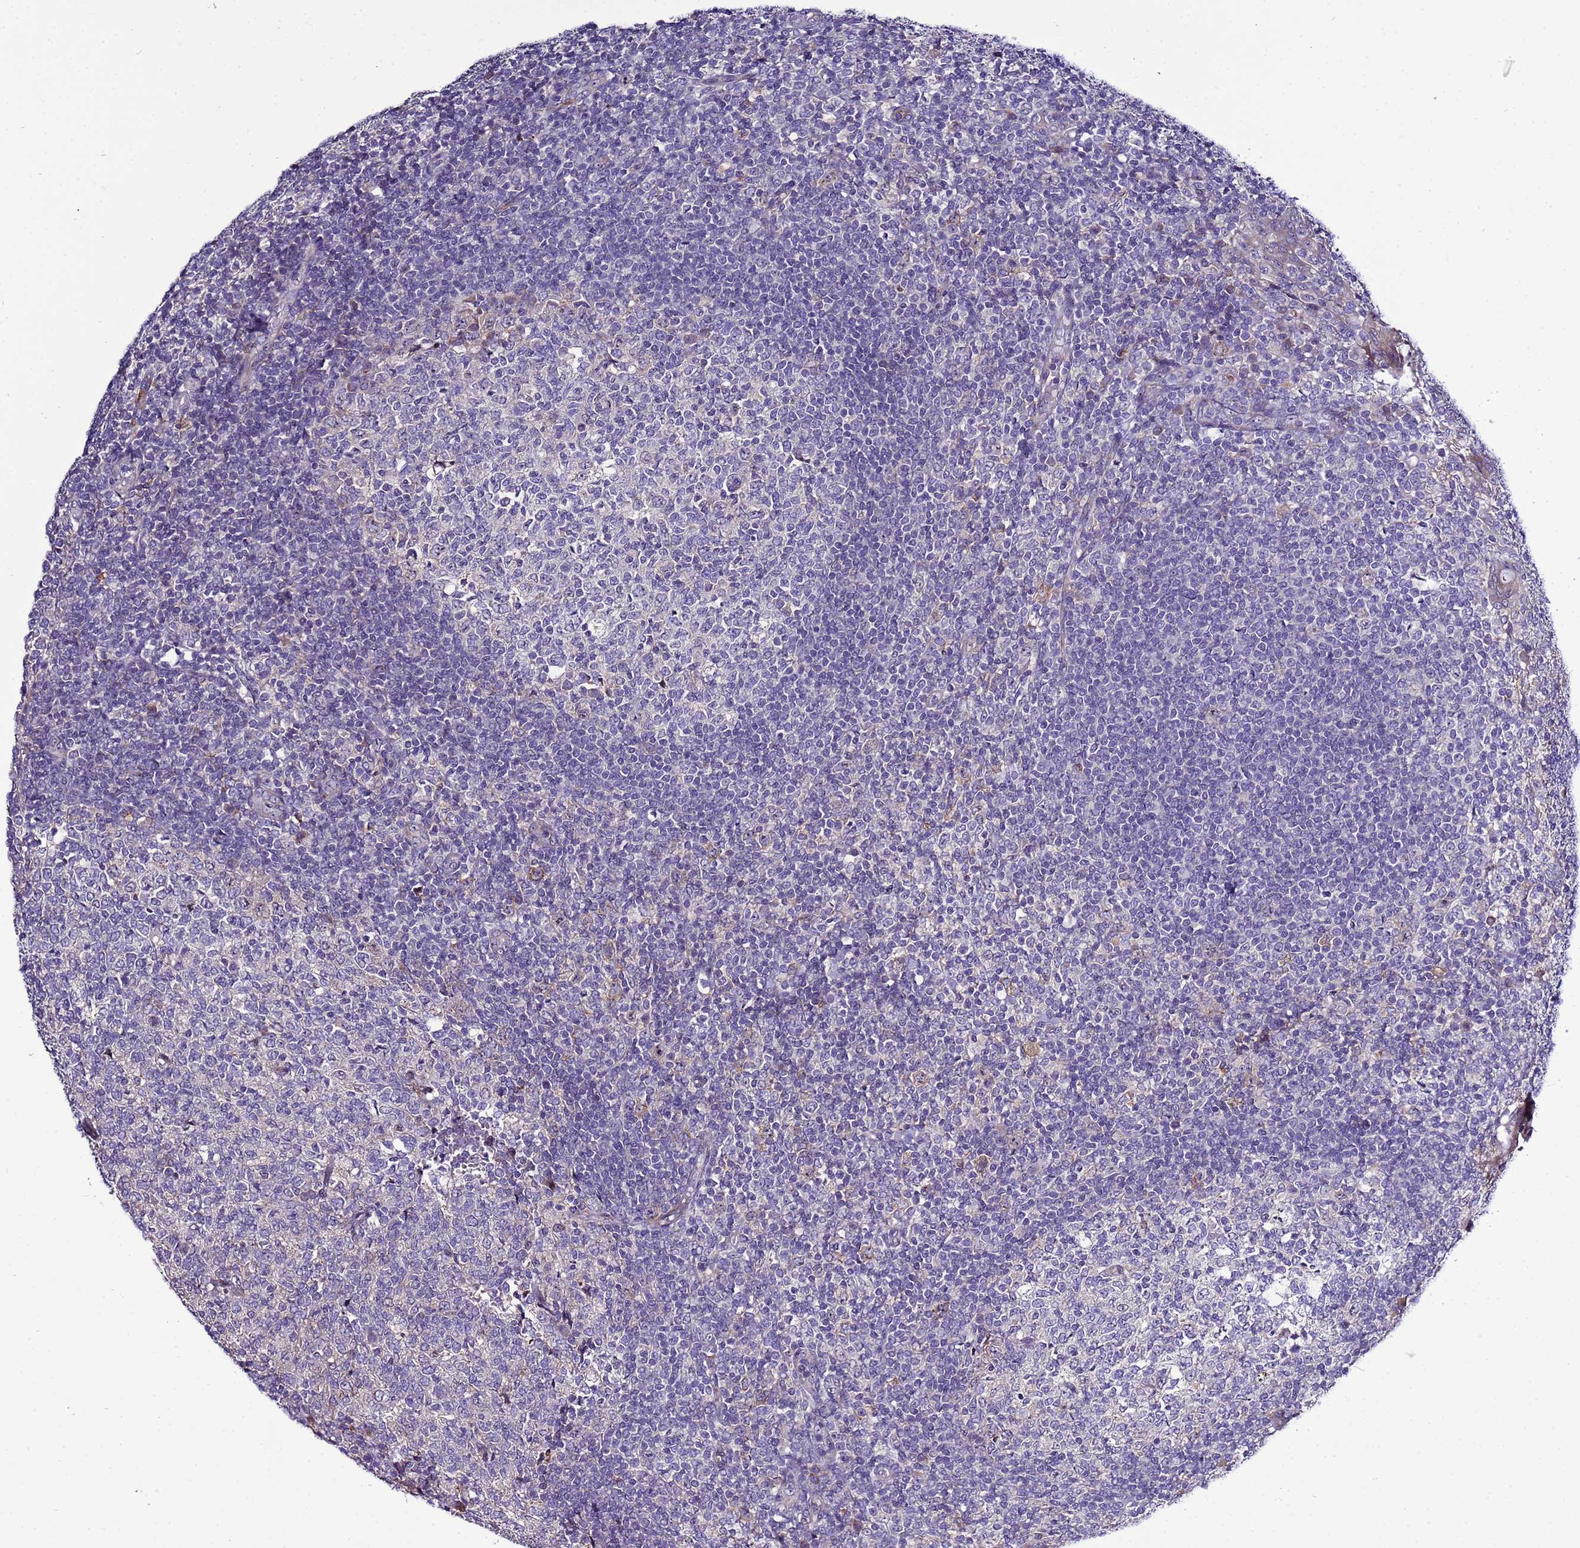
{"staining": {"intensity": "negative", "quantity": "none", "location": "none"}, "tissue": "tonsil", "cell_type": "Germinal center cells", "image_type": "normal", "snomed": [{"axis": "morphology", "description": "Normal tissue, NOS"}, {"axis": "topography", "description": "Tonsil"}], "caption": "There is no significant staining in germinal center cells of tonsil. Nuclei are stained in blue.", "gene": "NOL8", "patient": {"sex": "female", "age": 19}}